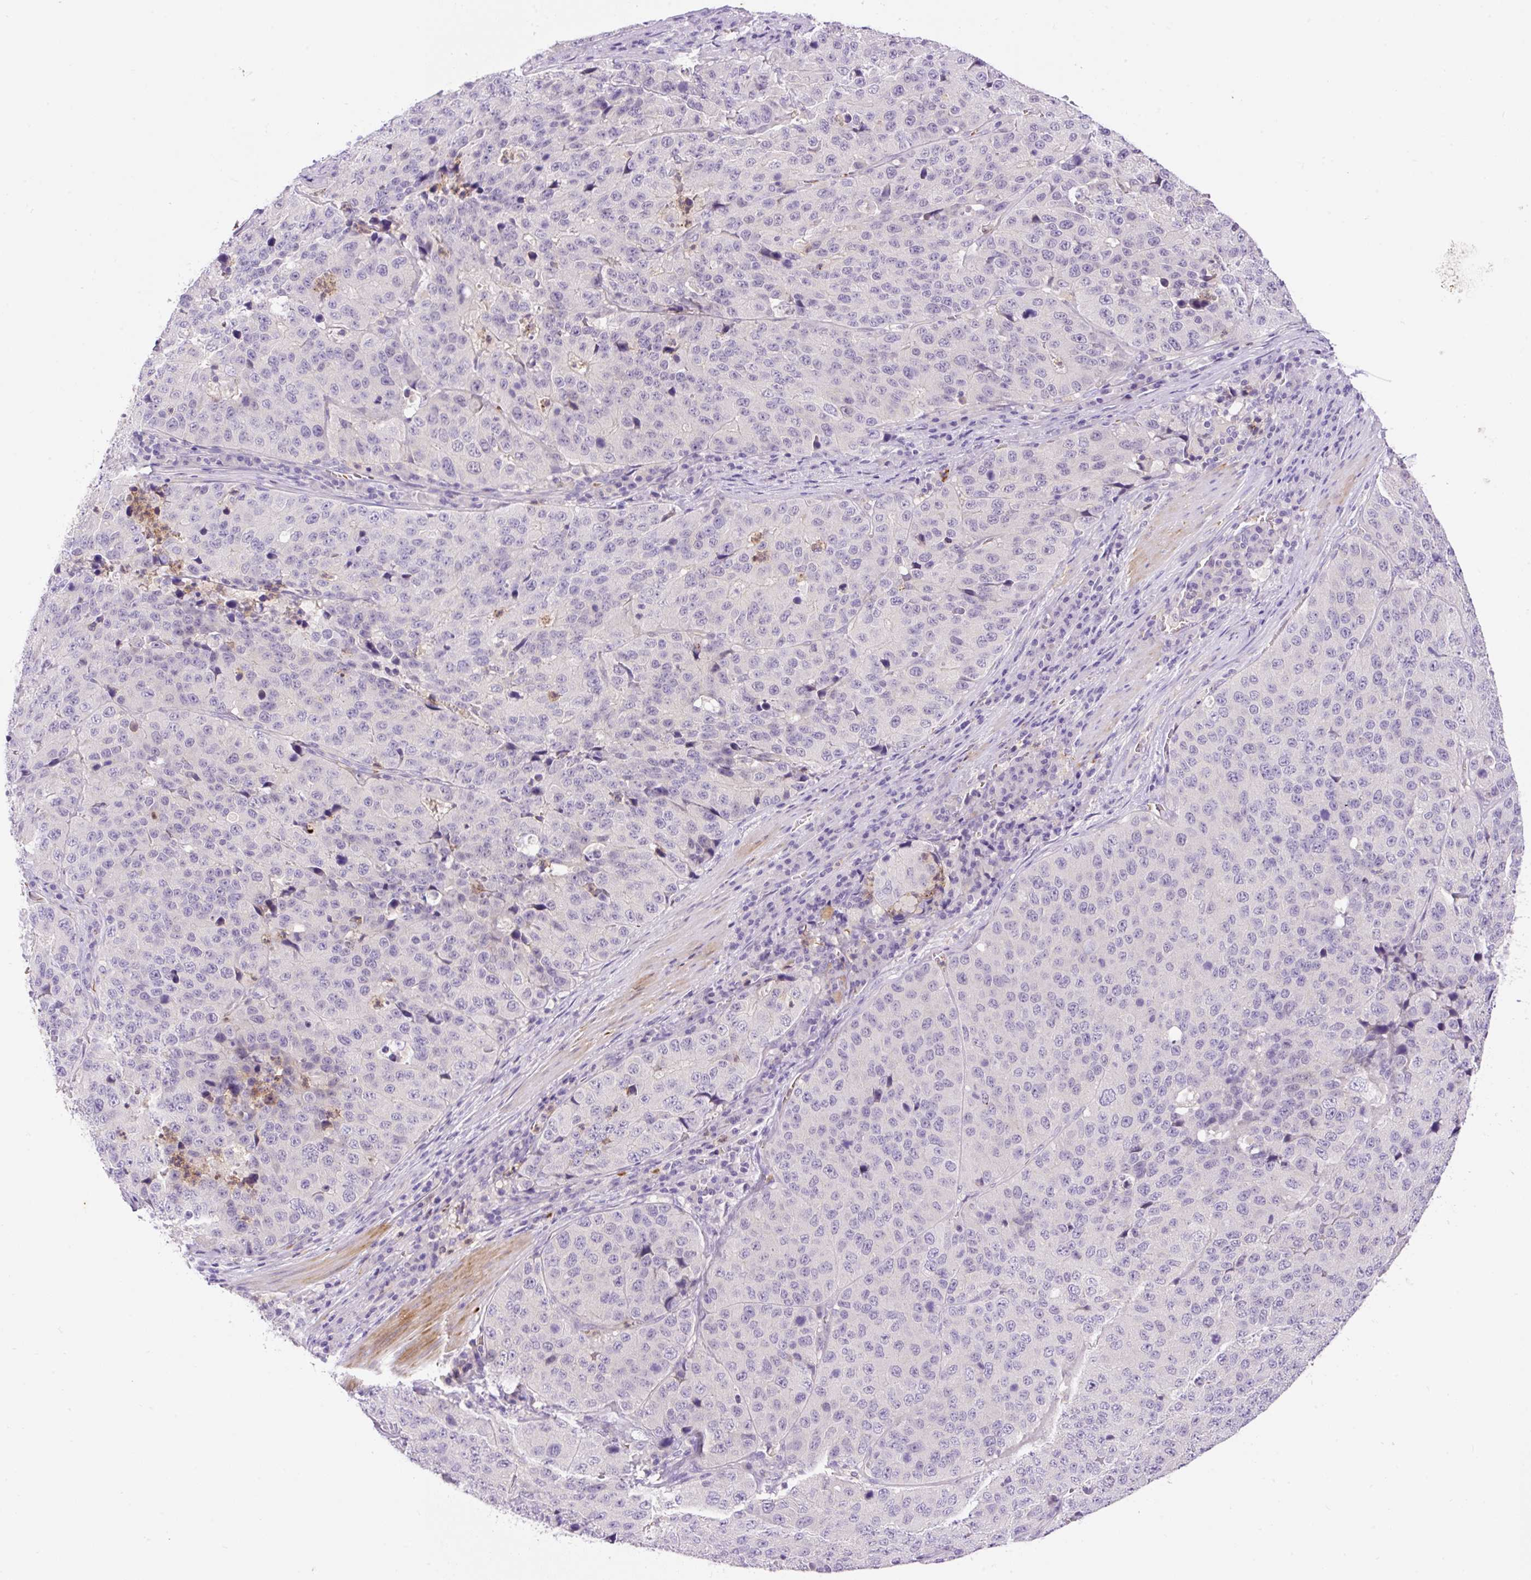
{"staining": {"intensity": "negative", "quantity": "none", "location": "none"}, "tissue": "stomach cancer", "cell_type": "Tumor cells", "image_type": "cancer", "snomed": [{"axis": "morphology", "description": "Adenocarcinoma, NOS"}, {"axis": "topography", "description": "Stomach"}], "caption": "Stomach adenocarcinoma stained for a protein using immunohistochemistry exhibits no positivity tumor cells.", "gene": "LHFPL5", "patient": {"sex": "male", "age": 71}}